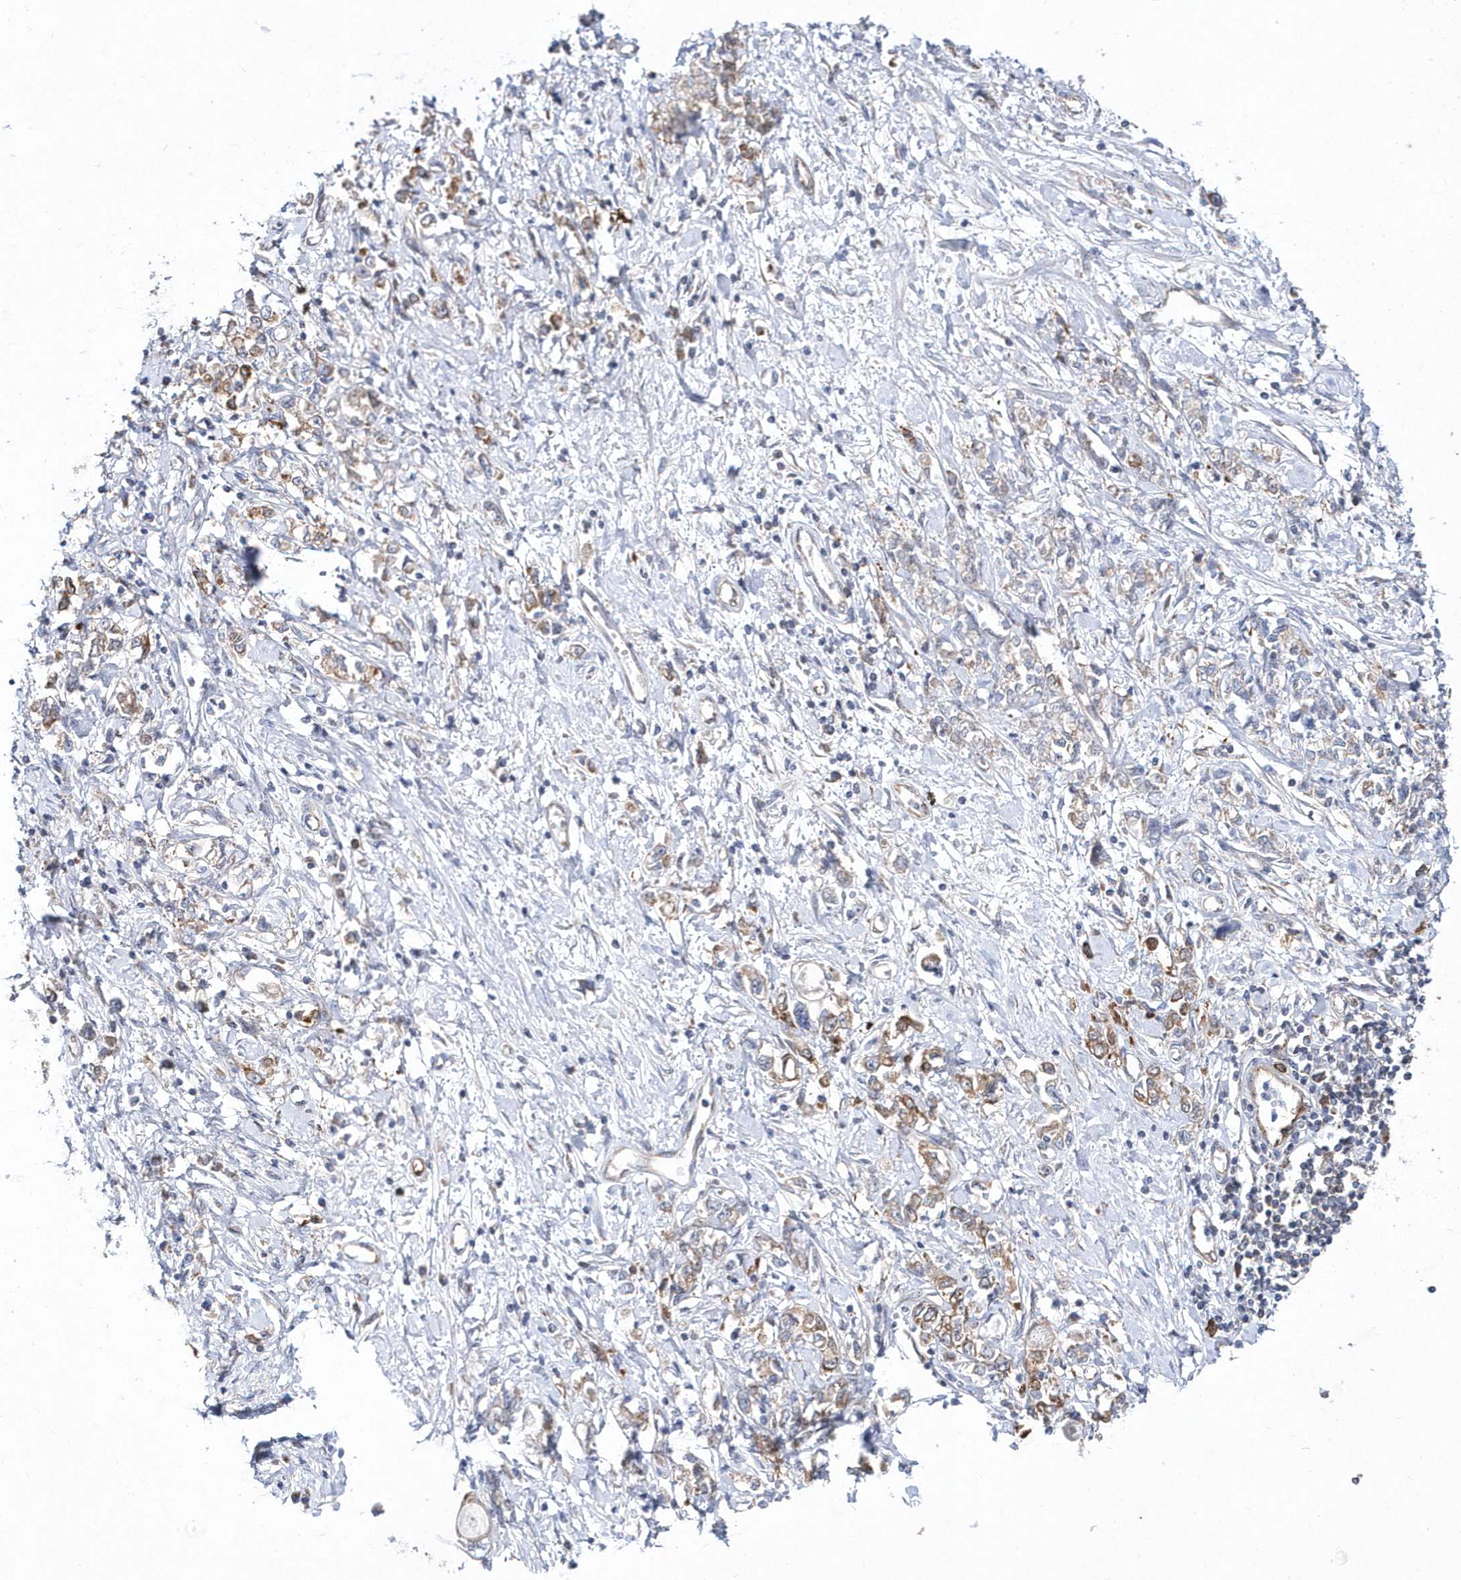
{"staining": {"intensity": "moderate", "quantity": ">75%", "location": "cytoplasmic/membranous"}, "tissue": "stomach cancer", "cell_type": "Tumor cells", "image_type": "cancer", "snomed": [{"axis": "morphology", "description": "Adenocarcinoma, NOS"}, {"axis": "topography", "description": "Stomach"}], "caption": "Immunohistochemistry (IHC) of human adenocarcinoma (stomach) shows medium levels of moderate cytoplasmic/membranous staining in about >75% of tumor cells.", "gene": "JKAMP", "patient": {"sex": "female", "age": 76}}